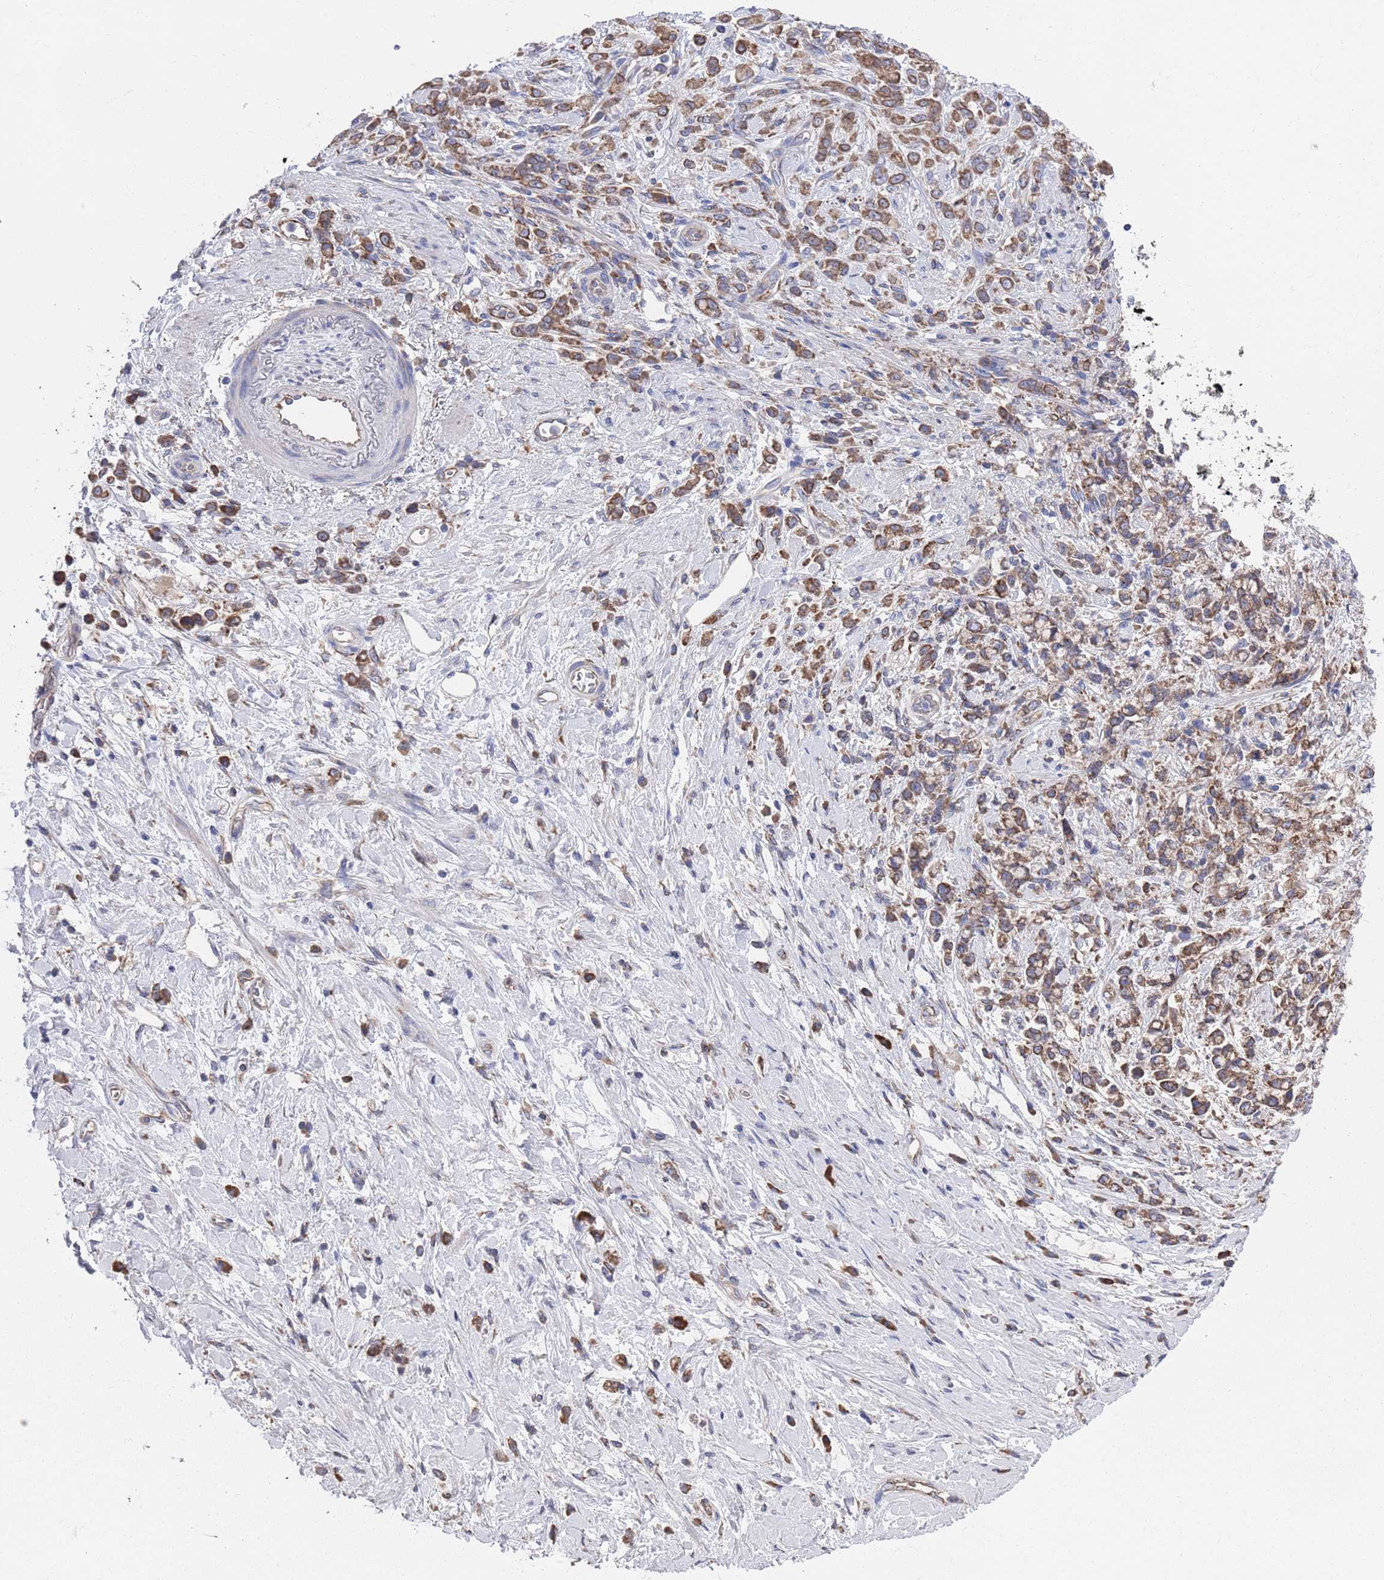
{"staining": {"intensity": "moderate", "quantity": ">75%", "location": "cytoplasmic/membranous"}, "tissue": "stomach cancer", "cell_type": "Tumor cells", "image_type": "cancer", "snomed": [{"axis": "morphology", "description": "Adenocarcinoma, NOS"}, {"axis": "topography", "description": "Stomach"}], "caption": "IHC of human adenocarcinoma (stomach) exhibits medium levels of moderate cytoplasmic/membranous expression in approximately >75% of tumor cells. (Brightfield microscopy of DAB IHC at high magnification).", "gene": "GID8", "patient": {"sex": "female", "age": 60}}